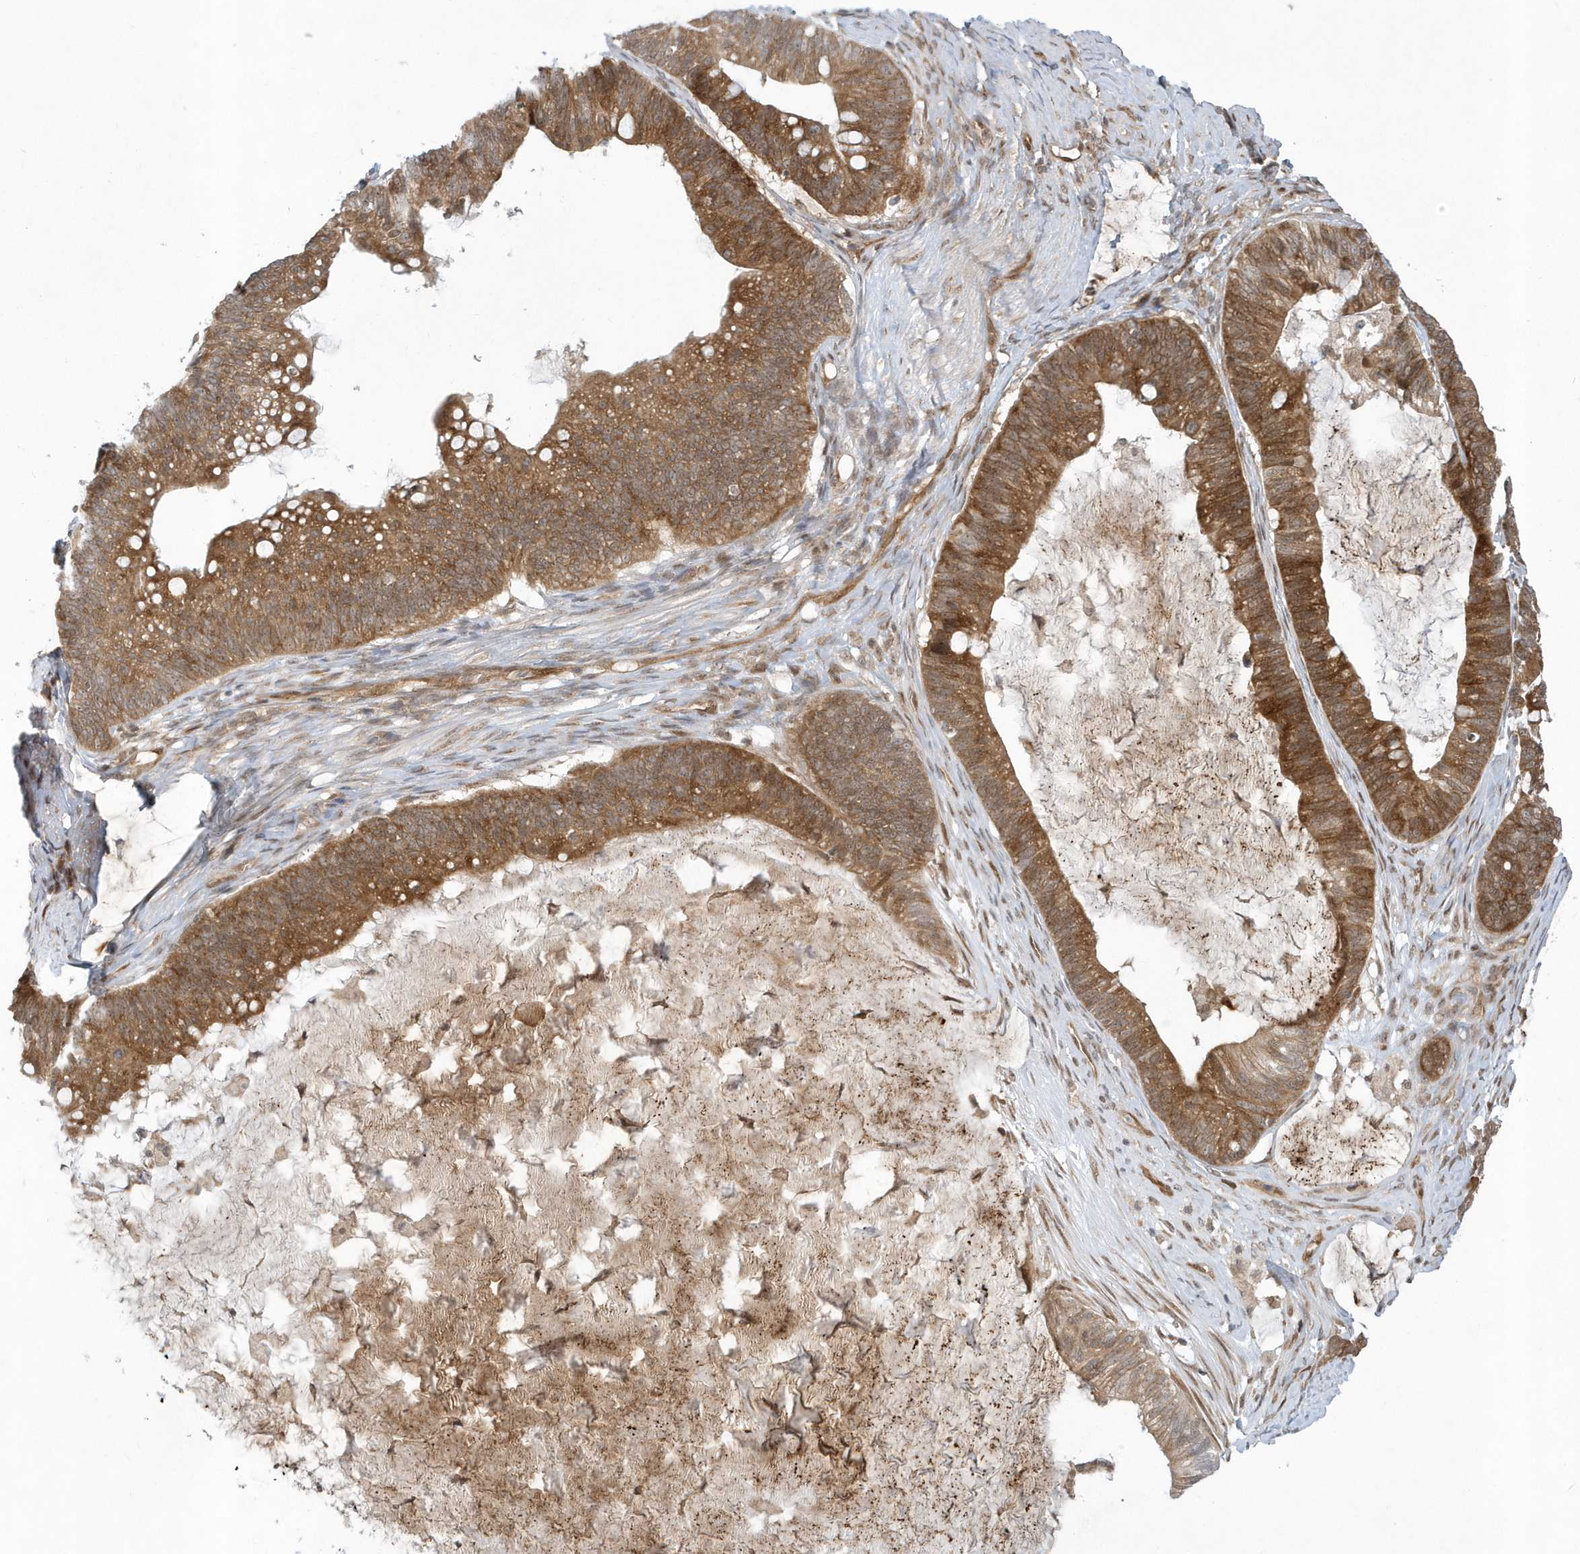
{"staining": {"intensity": "moderate", "quantity": ">75%", "location": "cytoplasmic/membranous"}, "tissue": "ovarian cancer", "cell_type": "Tumor cells", "image_type": "cancer", "snomed": [{"axis": "morphology", "description": "Cystadenocarcinoma, mucinous, NOS"}, {"axis": "topography", "description": "Ovary"}], "caption": "IHC (DAB (3,3'-diaminobenzidine)) staining of mucinous cystadenocarcinoma (ovarian) demonstrates moderate cytoplasmic/membranous protein staining in approximately >75% of tumor cells.", "gene": "ATG4A", "patient": {"sex": "female", "age": 61}}